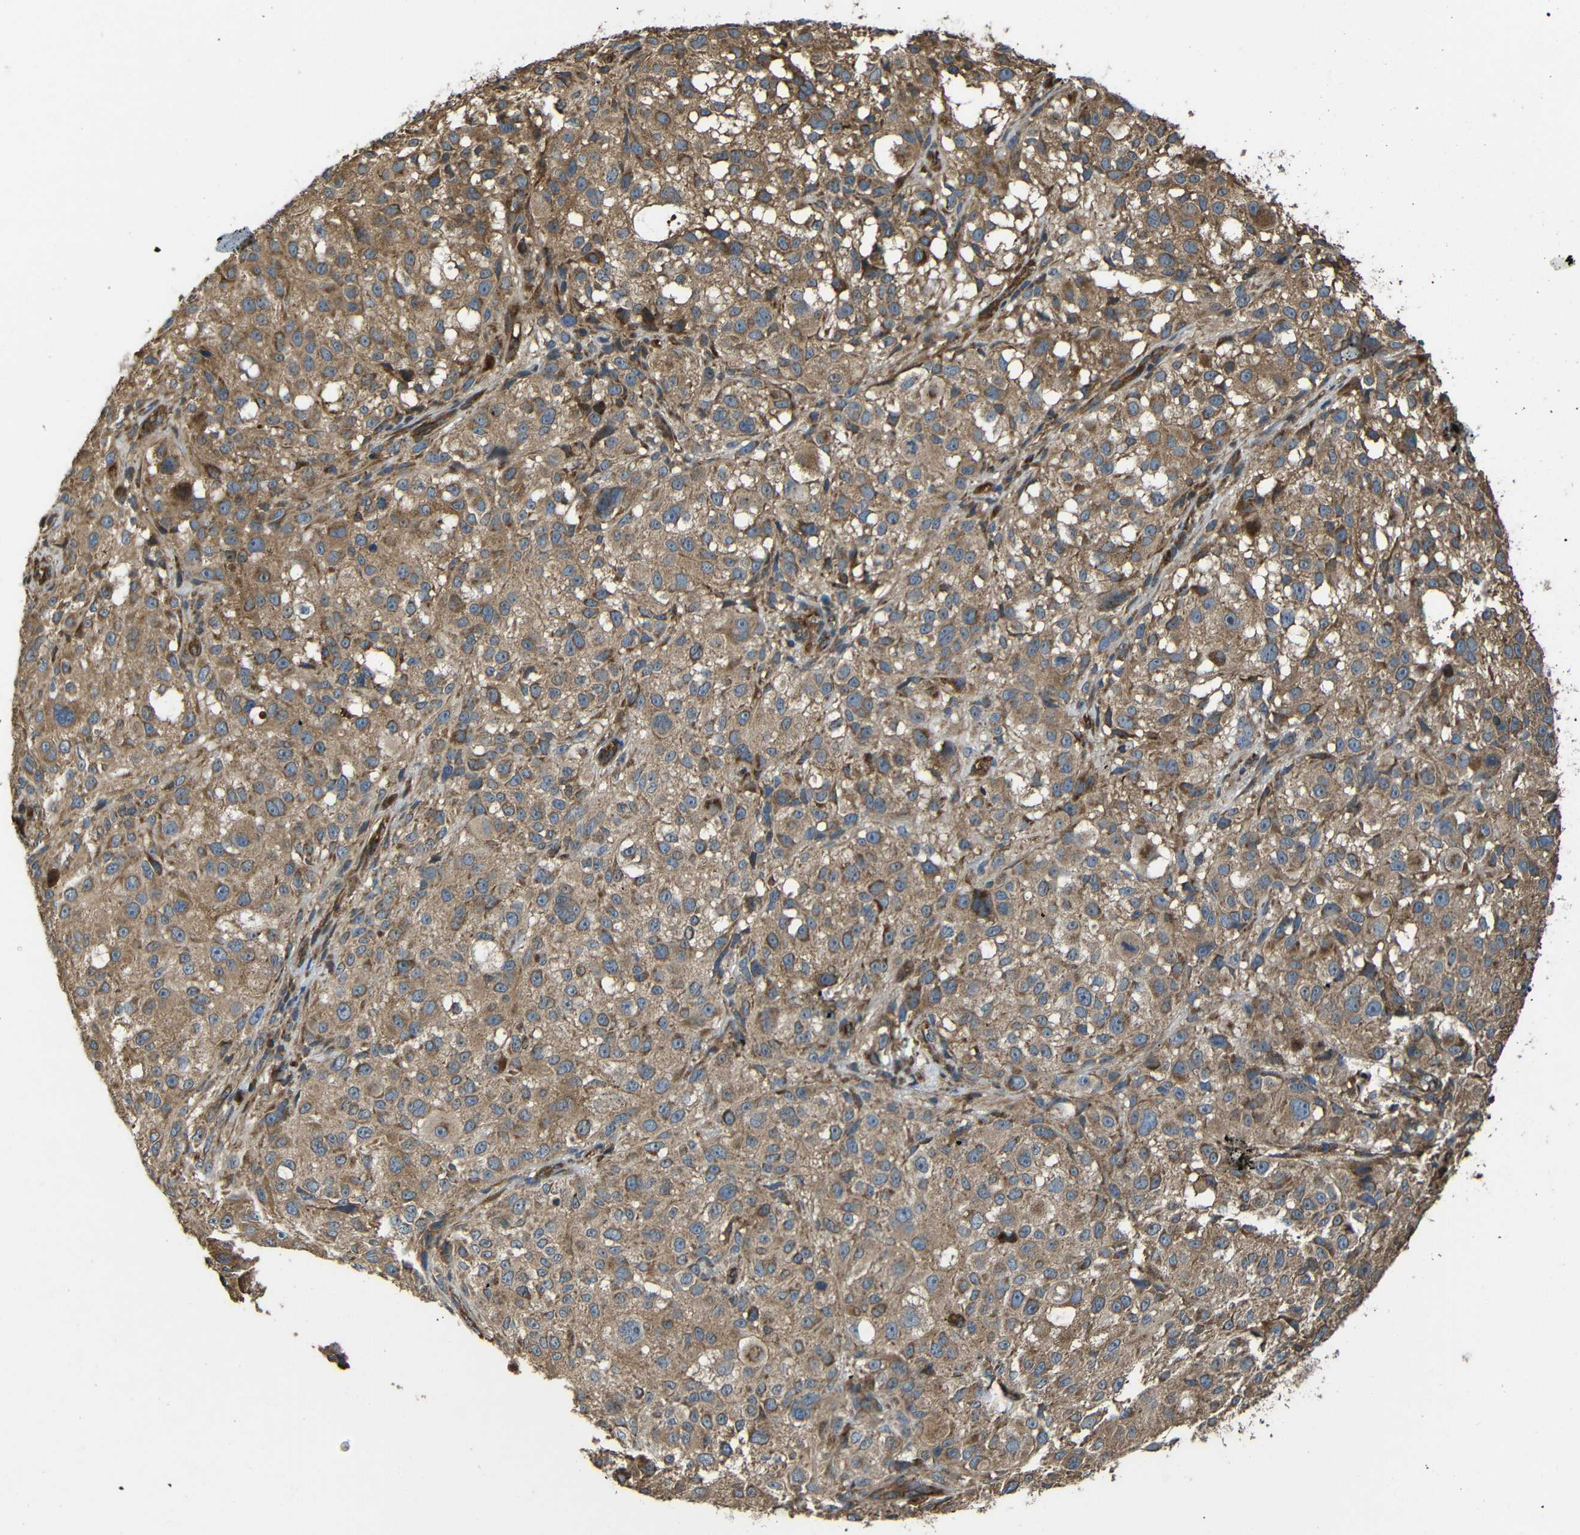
{"staining": {"intensity": "moderate", "quantity": ">75%", "location": "cytoplasmic/membranous"}, "tissue": "melanoma", "cell_type": "Tumor cells", "image_type": "cancer", "snomed": [{"axis": "morphology", "description": "Necrosis, NOS"}, {"axis": "morphology", "description": "Malignant melanoma, NOS"}, {"axis": "topography", "description": "Skin"}], "caption": "Immunohistochemistry (IHC) histopathology image of neoplastic tissue: human melanoma stained using immunohistochemistry (IHC) reveals medium levels of moderate protein expression localized specifically in the cytoplasmic/membranous of tumor cells, appearing as a cytoplasmic/membranous brown color.", "gene": "PTCH1", "patient": {"sex": "female", "age": 87}}